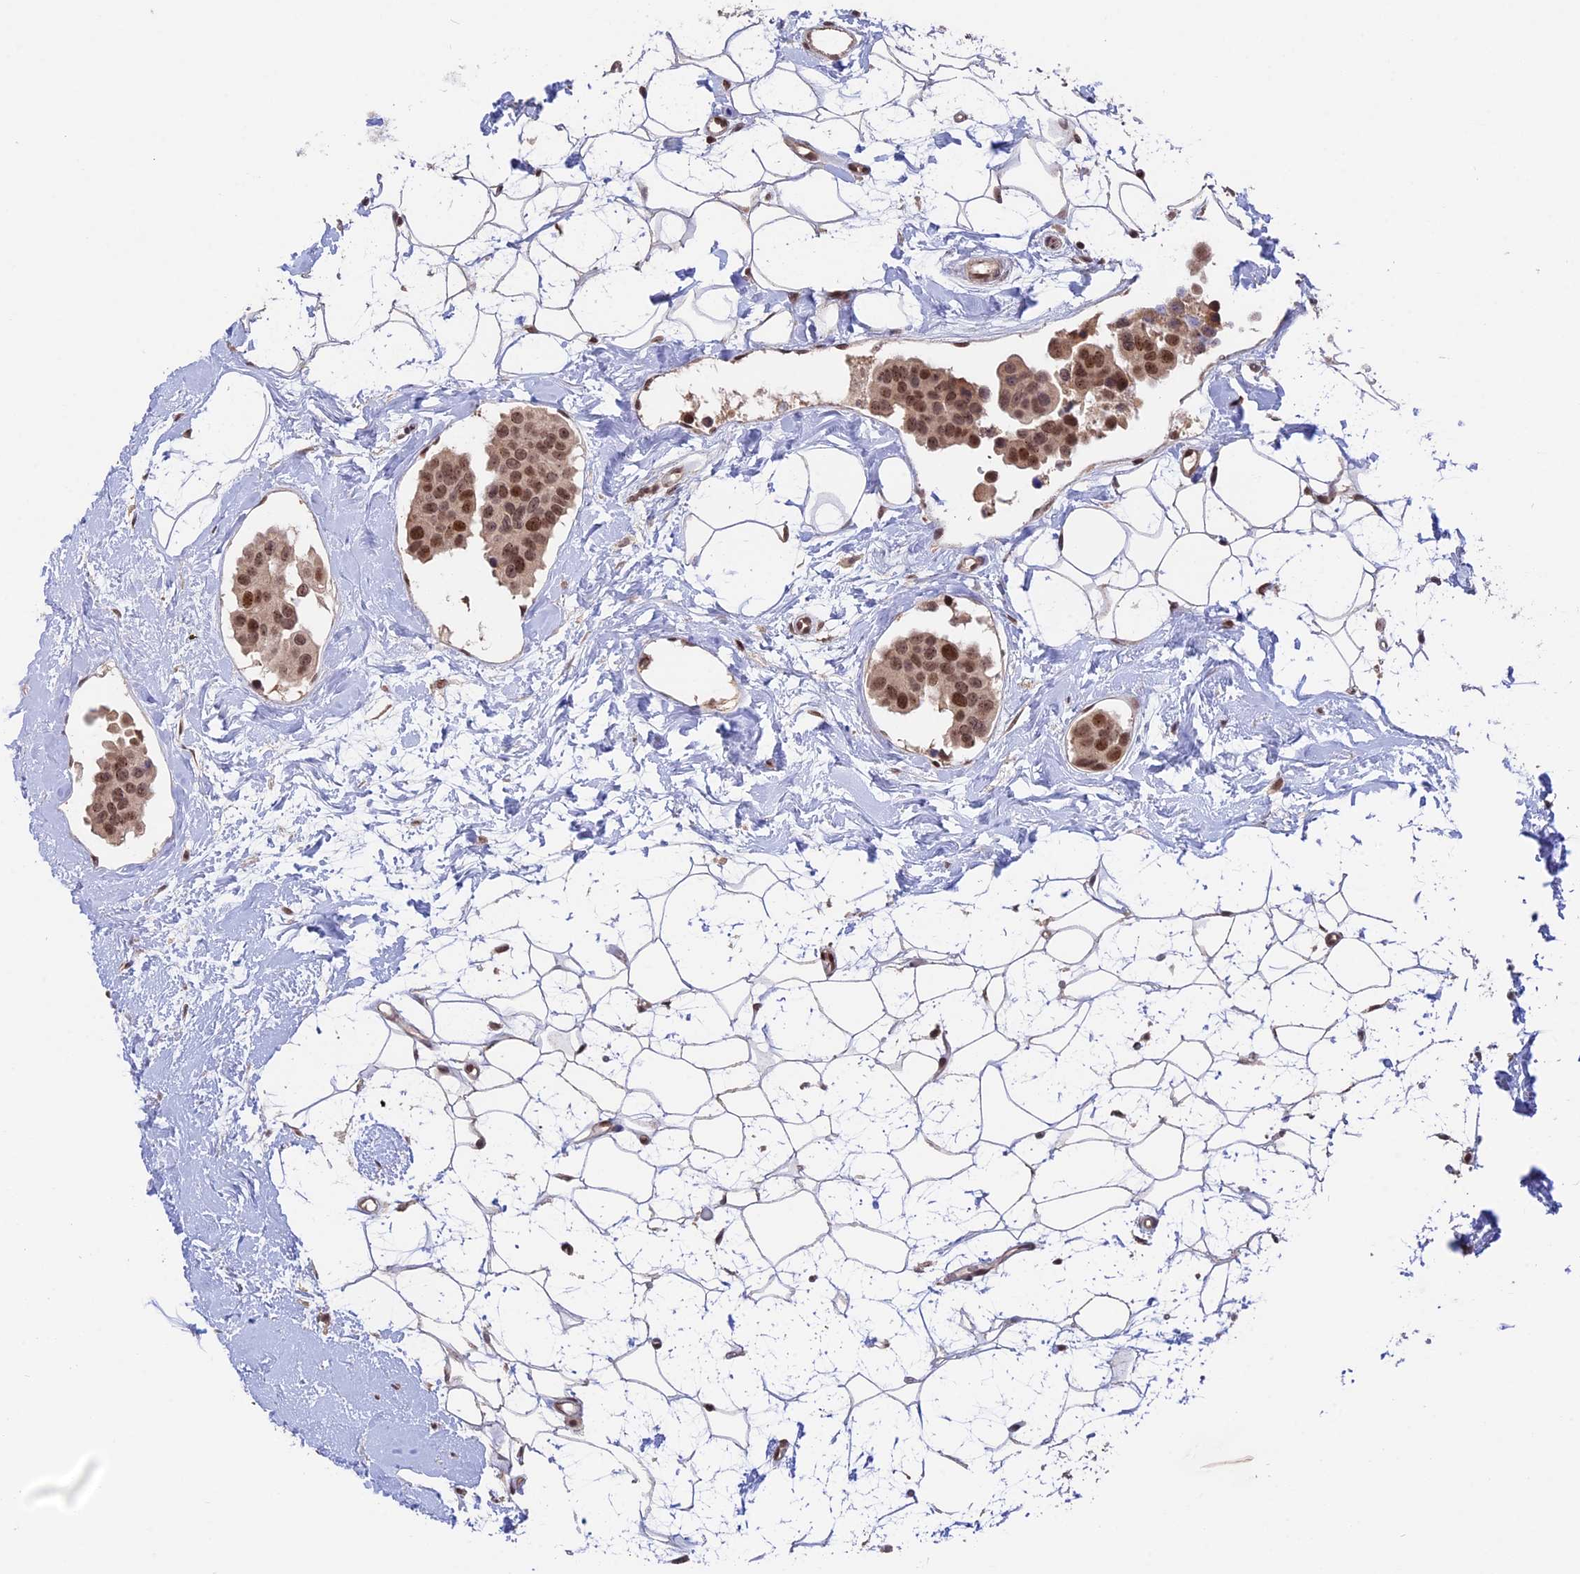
{"staining": {"intensity": "moderate", "quantity": ">75%", "location": "nuclear"}, "tissue": "breast cancer", "cell_type": "Tumor cells", "image_type": "cancer", "snomed": [{"axis": "morphology", "description": "Normal tissue, NOS"}, {"axis": "morphology", "description": "Duct carcinoma"}, {"axis": "topography", "description": "Breast"}], "caption": "Immunohistochemical staining of breast infiltrating ductal carcinoma demonstrates medium levels of moderate nuclear staining in approximately >75% of tumor cells. Ihc stains the protein in brown and the nuclei are stained blue.", "gene": "RFC5", "patient": {"sex": "female", "age": 39}}